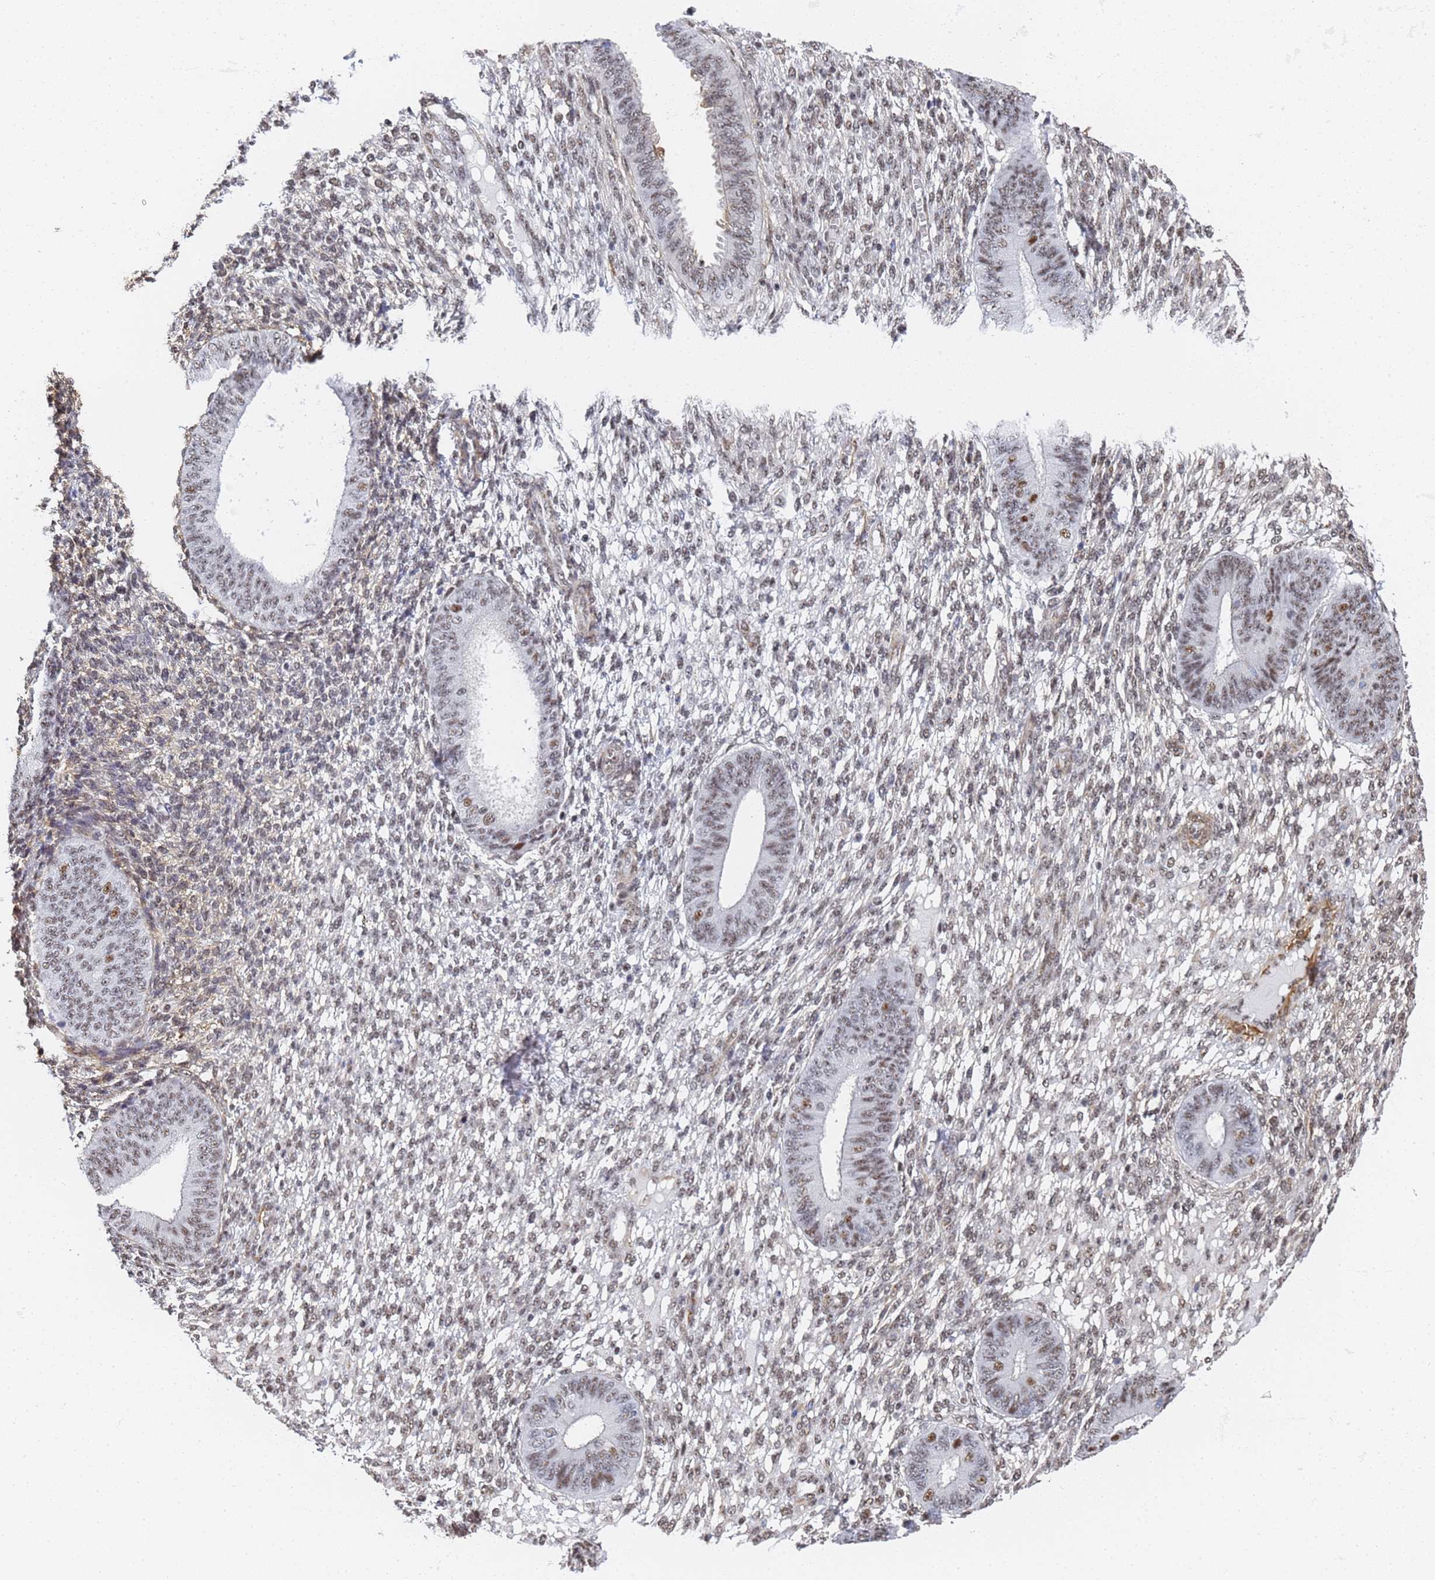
{"staining": {"intensity": "weak", "quantity": "25%-75%", "location": "nuclear"}, "tissue": "endometrium", "cell_type": "Cells in endometrial stroma", "image_type": "normal", "snomed": [{"axis": "morphology", "description": "Normal tissue, NOS"}, {"axis": "topography", "description": "Endometrium"}], "caption": "Normal endometrium shows weak nuclear positivity in about 25%-75% of cells in endometrial stroma, visualized by immunohistochemistry. Nuclei are stained in blue.", "gene": "PRRT4", "patient": {"sex": "female", "age": 49}}